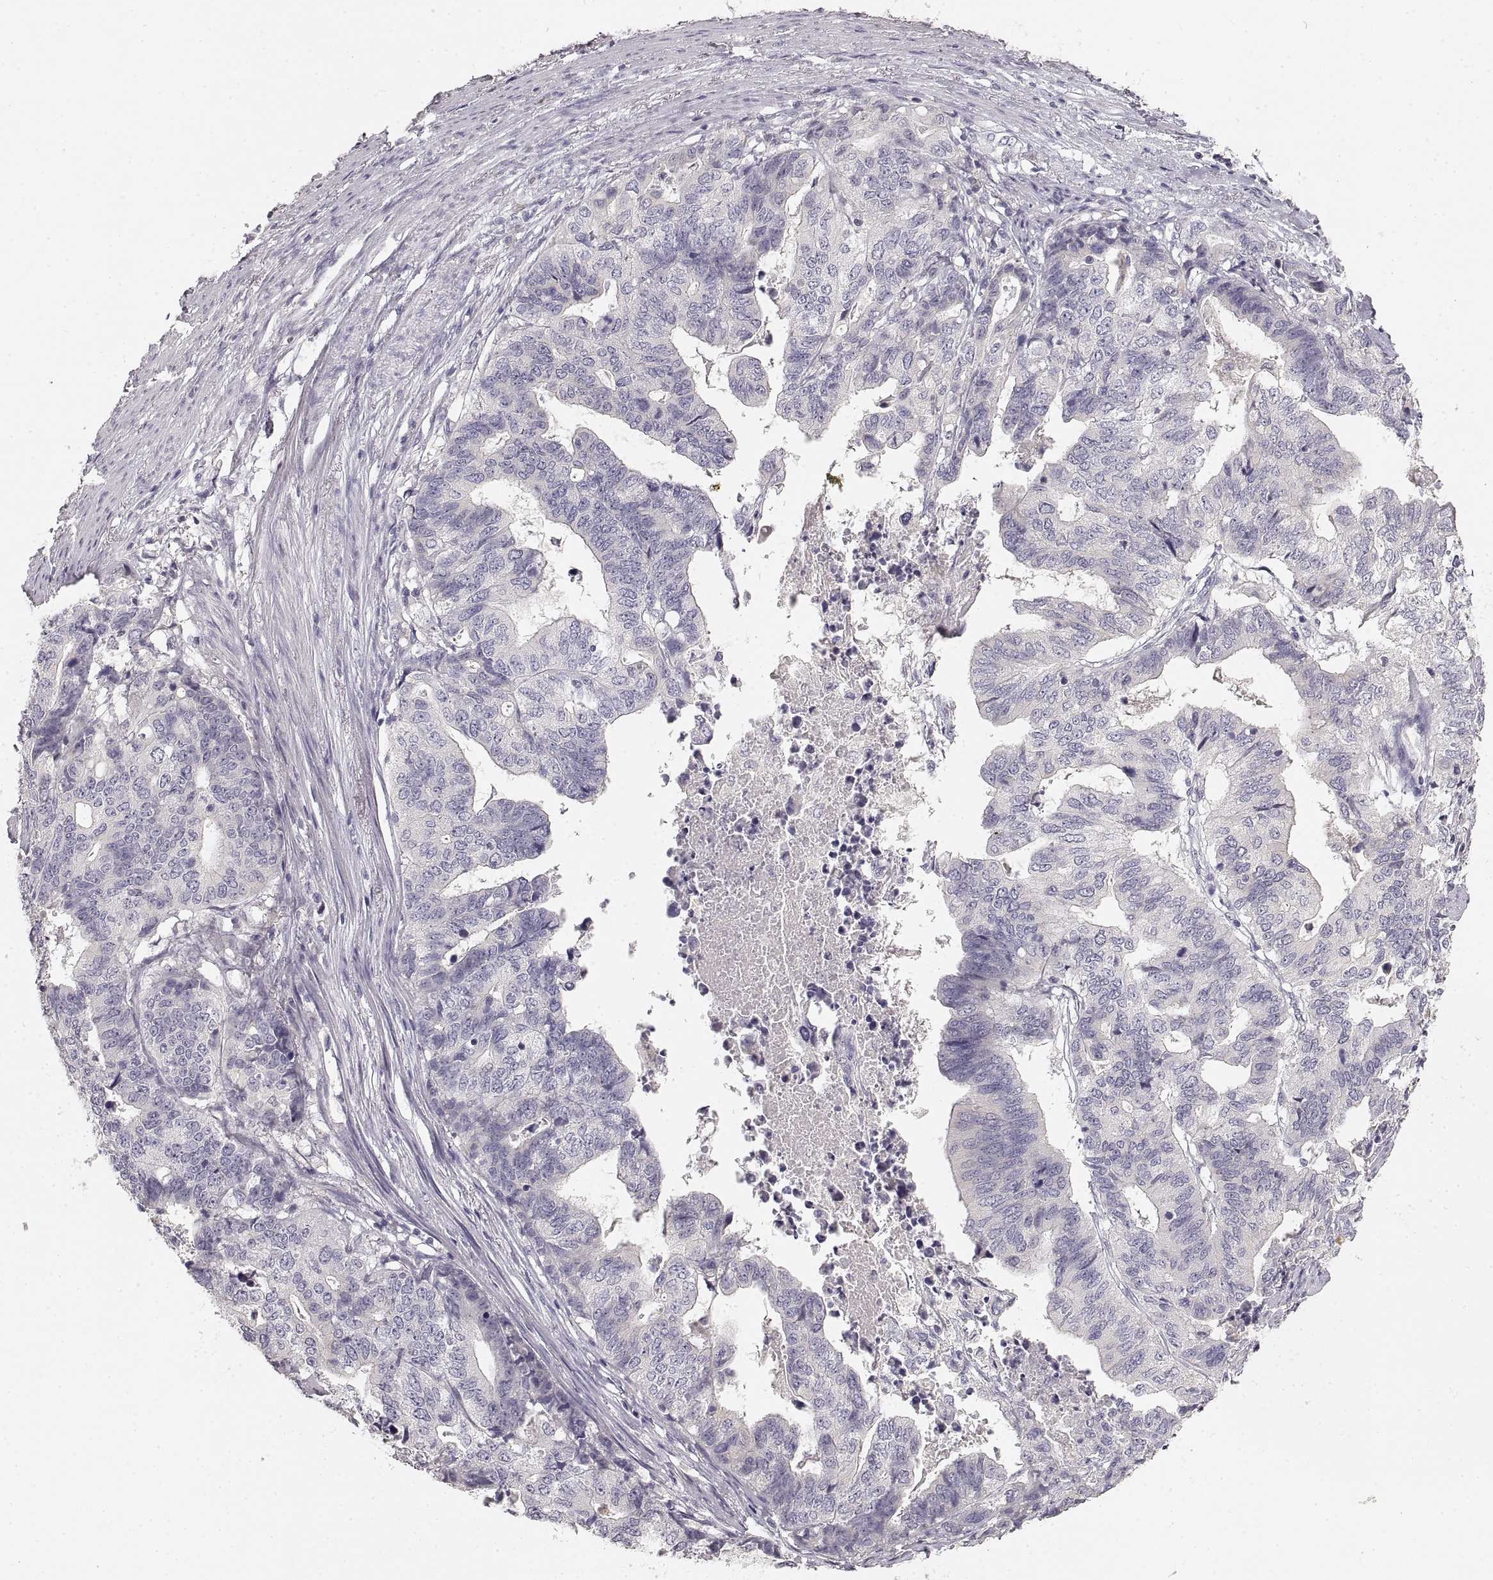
{"staining": {"intensity": "negative", "quantity": "none", "location": "none"}, "tissue": "stomach cancer", "cell_type": "Tumor cells", "image_type": "cancer", "snomed": [{"axis": "morphology", "description": "Adenocarcinoma, NOS"}, {"axis": "topography", "description": "Stomach, upper"}], "caption": "Stomach adenocarcinoma was stained to show a protein in brown. There is no significant staining in tumor cells.", "gene": "RUNDC3A", "patient": {"sex": "female", "age": 67}}